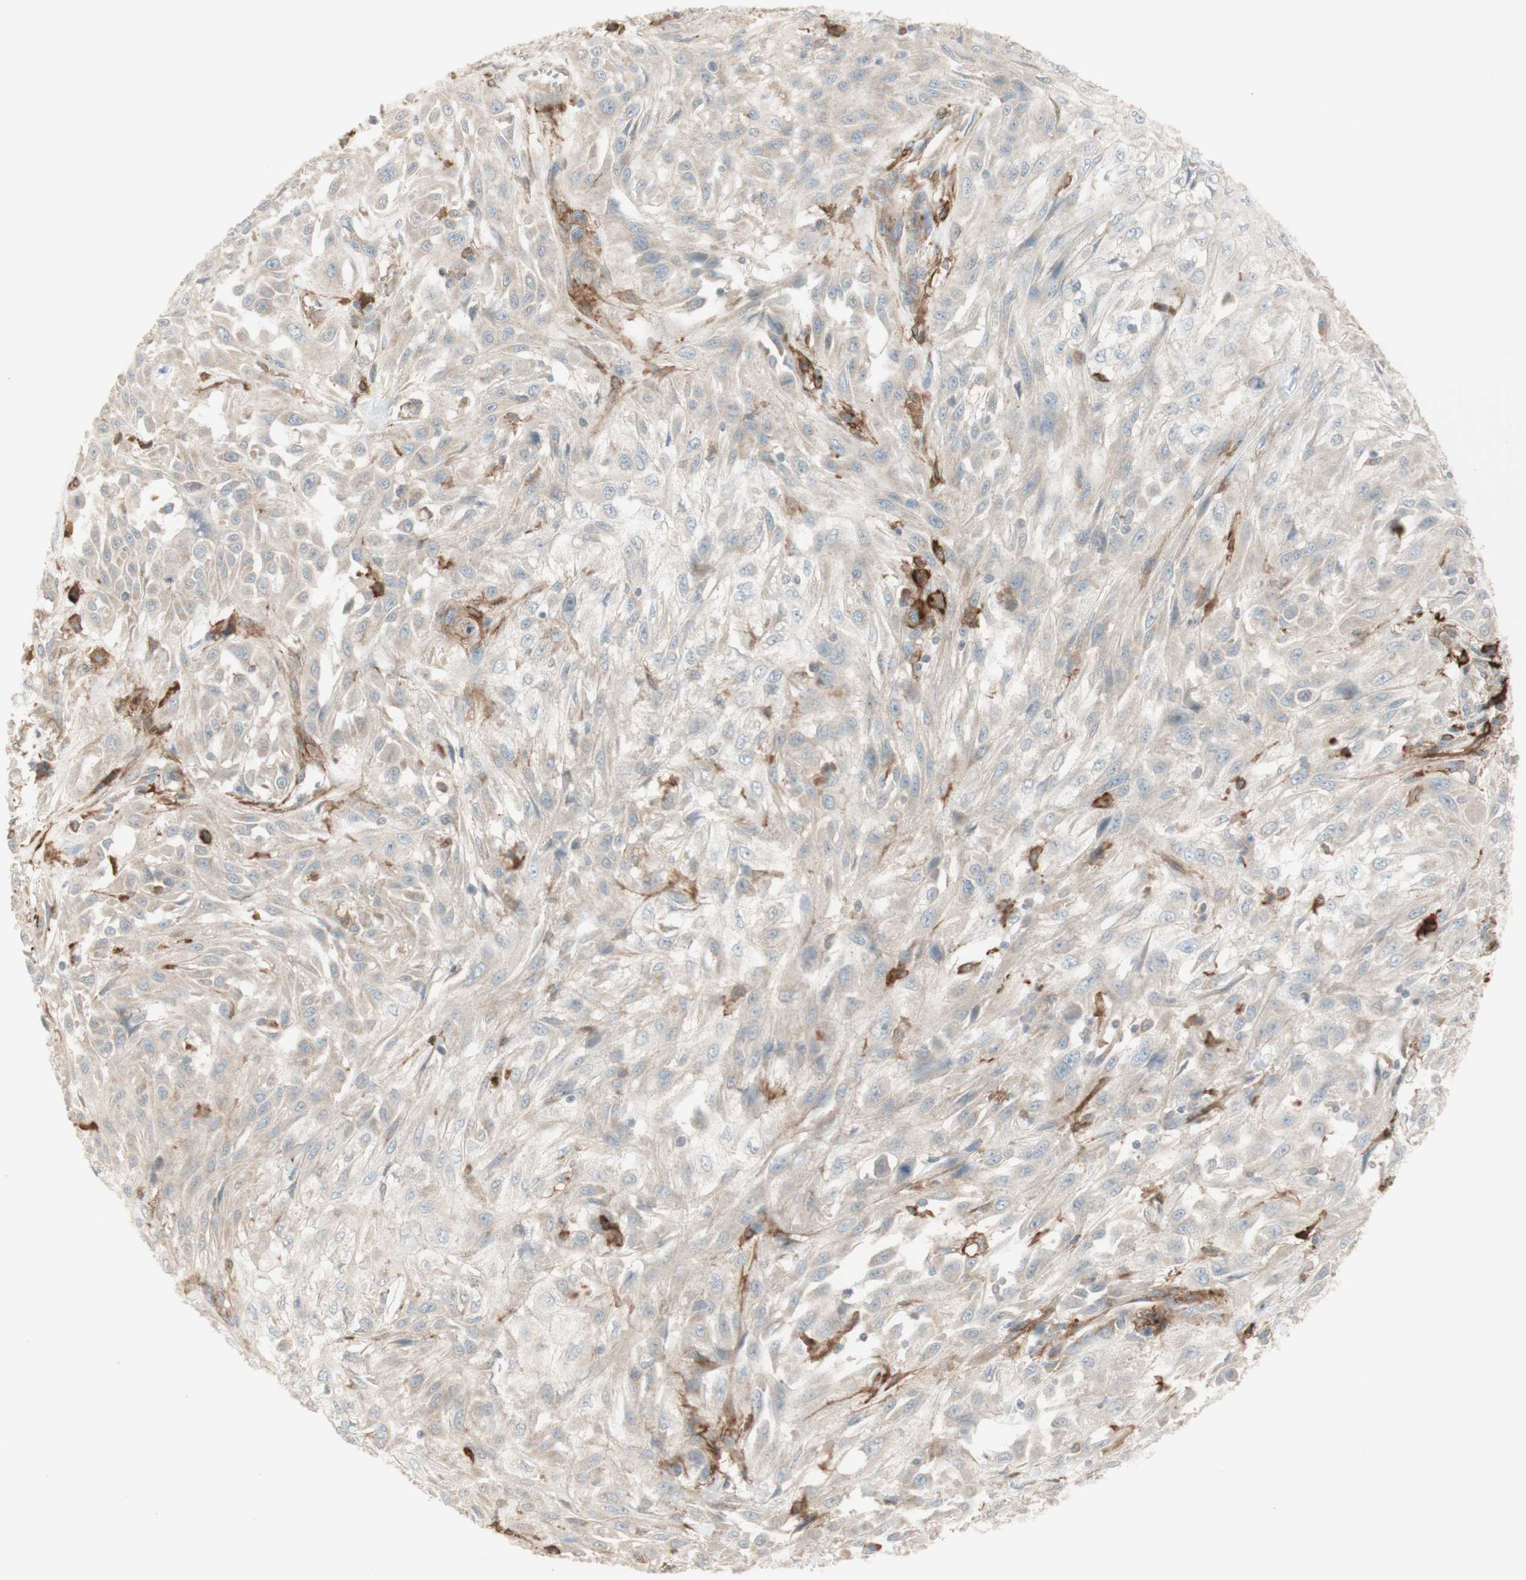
{"staining": {"intensity": "weak", "quantity": "25%-75%", "location": "cytoplasmic/membranous"}, "tissue": "skin cancer", "cell_type": "Tumor cells", "image_type": "cancer", "snomed": [{"axis": "morphology", "description": "Squamous cell carcinoma, NOS"}, {"axis": "topography", "description": "Skin"}], "caption": "Skin cancer tissue demonstrates weak cytoplasmic/membranous positivity in about 25%-75% of tumor cells", "gene": "PTGER4", "patient": {"sex": "male", "age": 75}}